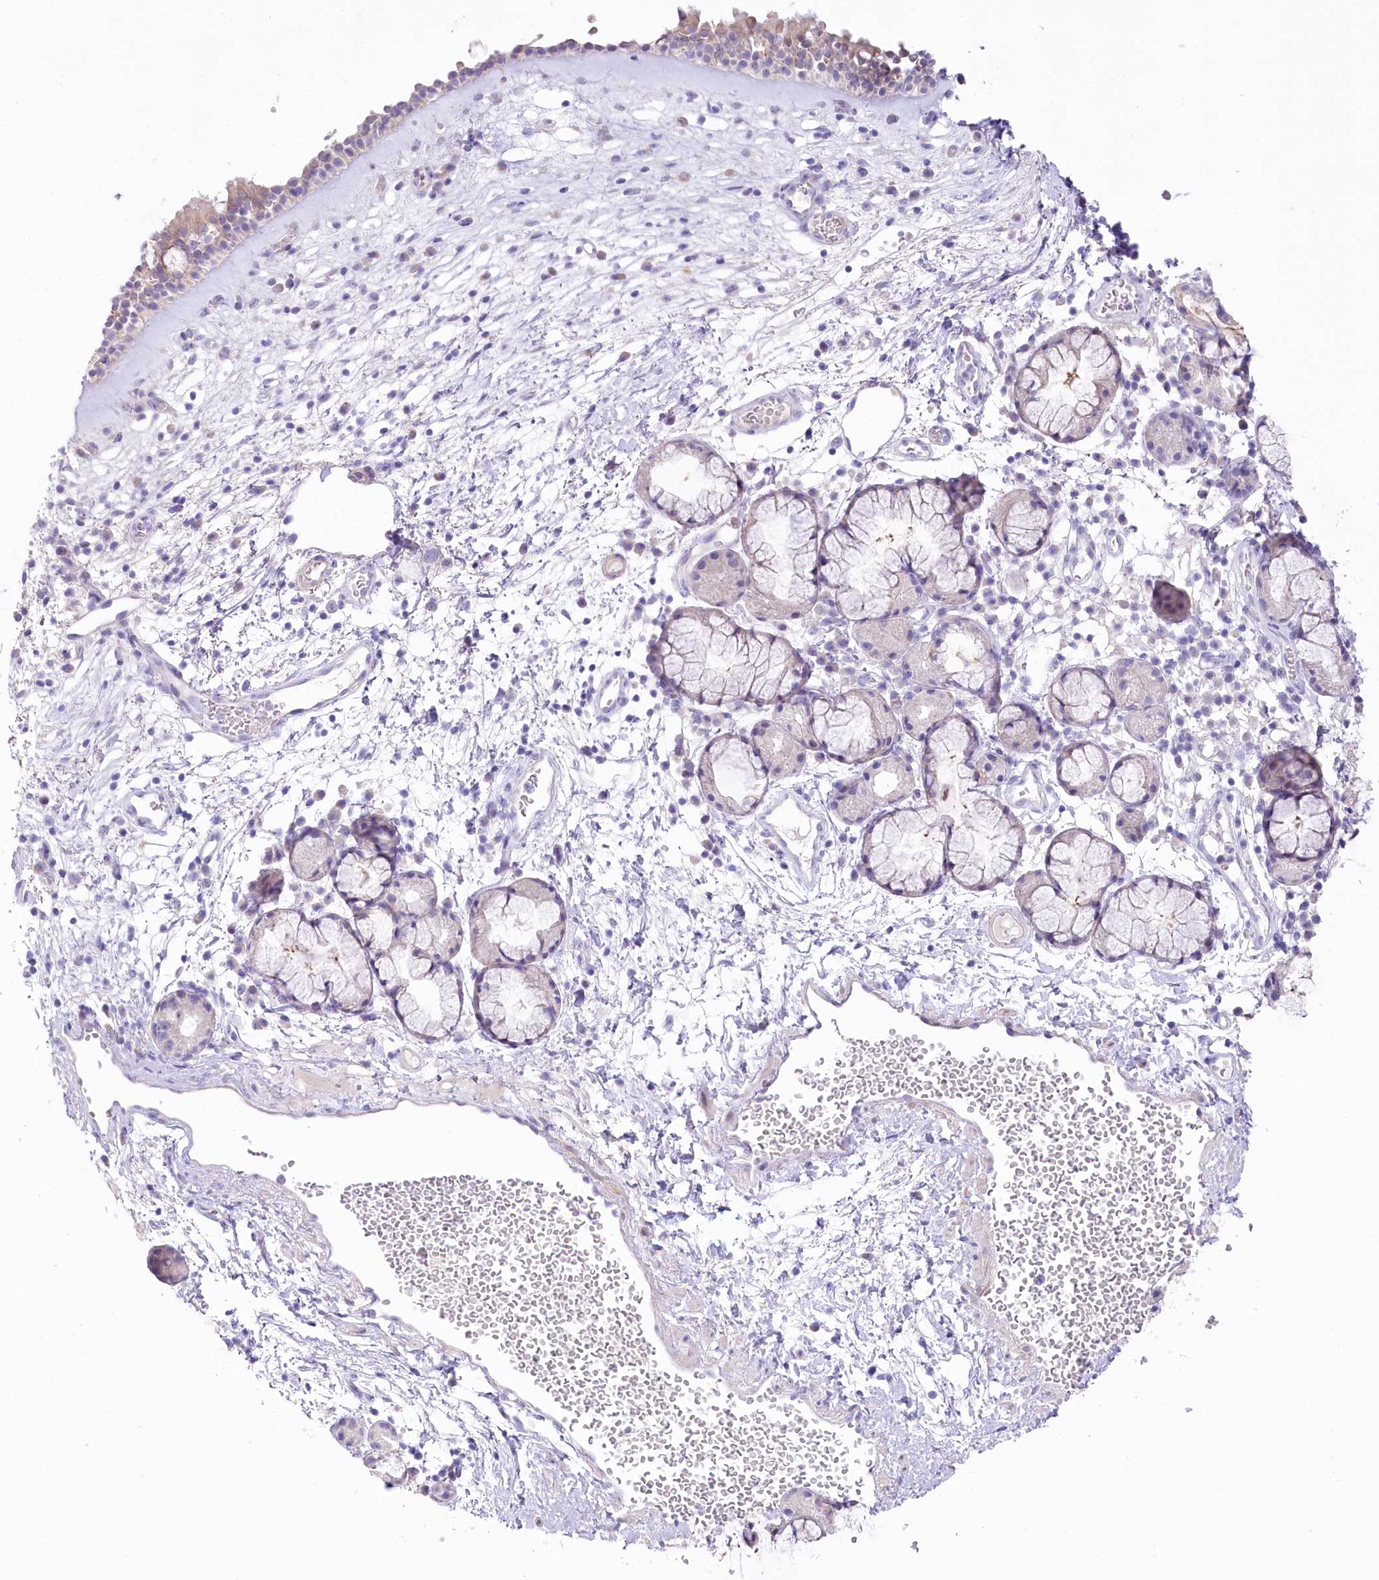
{"staining": {"intensity": "weak", "quantity": ">75%", "location": "cytoplasmic/membranous"}, "tissue": "nasopharynx", "cell_type": "Respiratory epithelial cells", "image_type": "normal", "snomed": [{"axis": "morphology", "description": "Normal tissue, NOS"}, {"axis": "morphology", "description": "Inflammation, NOS"}, {"axis": "topography", "description": "Nasopharynx"}], "caption": "Immunohistochemistry photomicrograph of normal nasopharynx: human nasopharynx stained using immunohistochemistry (IHC) shows low levels of weak protein expression localized specifically in the cytoplasmic/membranous of respiratory epithelial cells, appearing as a cytoplasmic/membranous brown color.", "gene": "MYOZ1", "patient": {"sex": "male", "age": 70}}